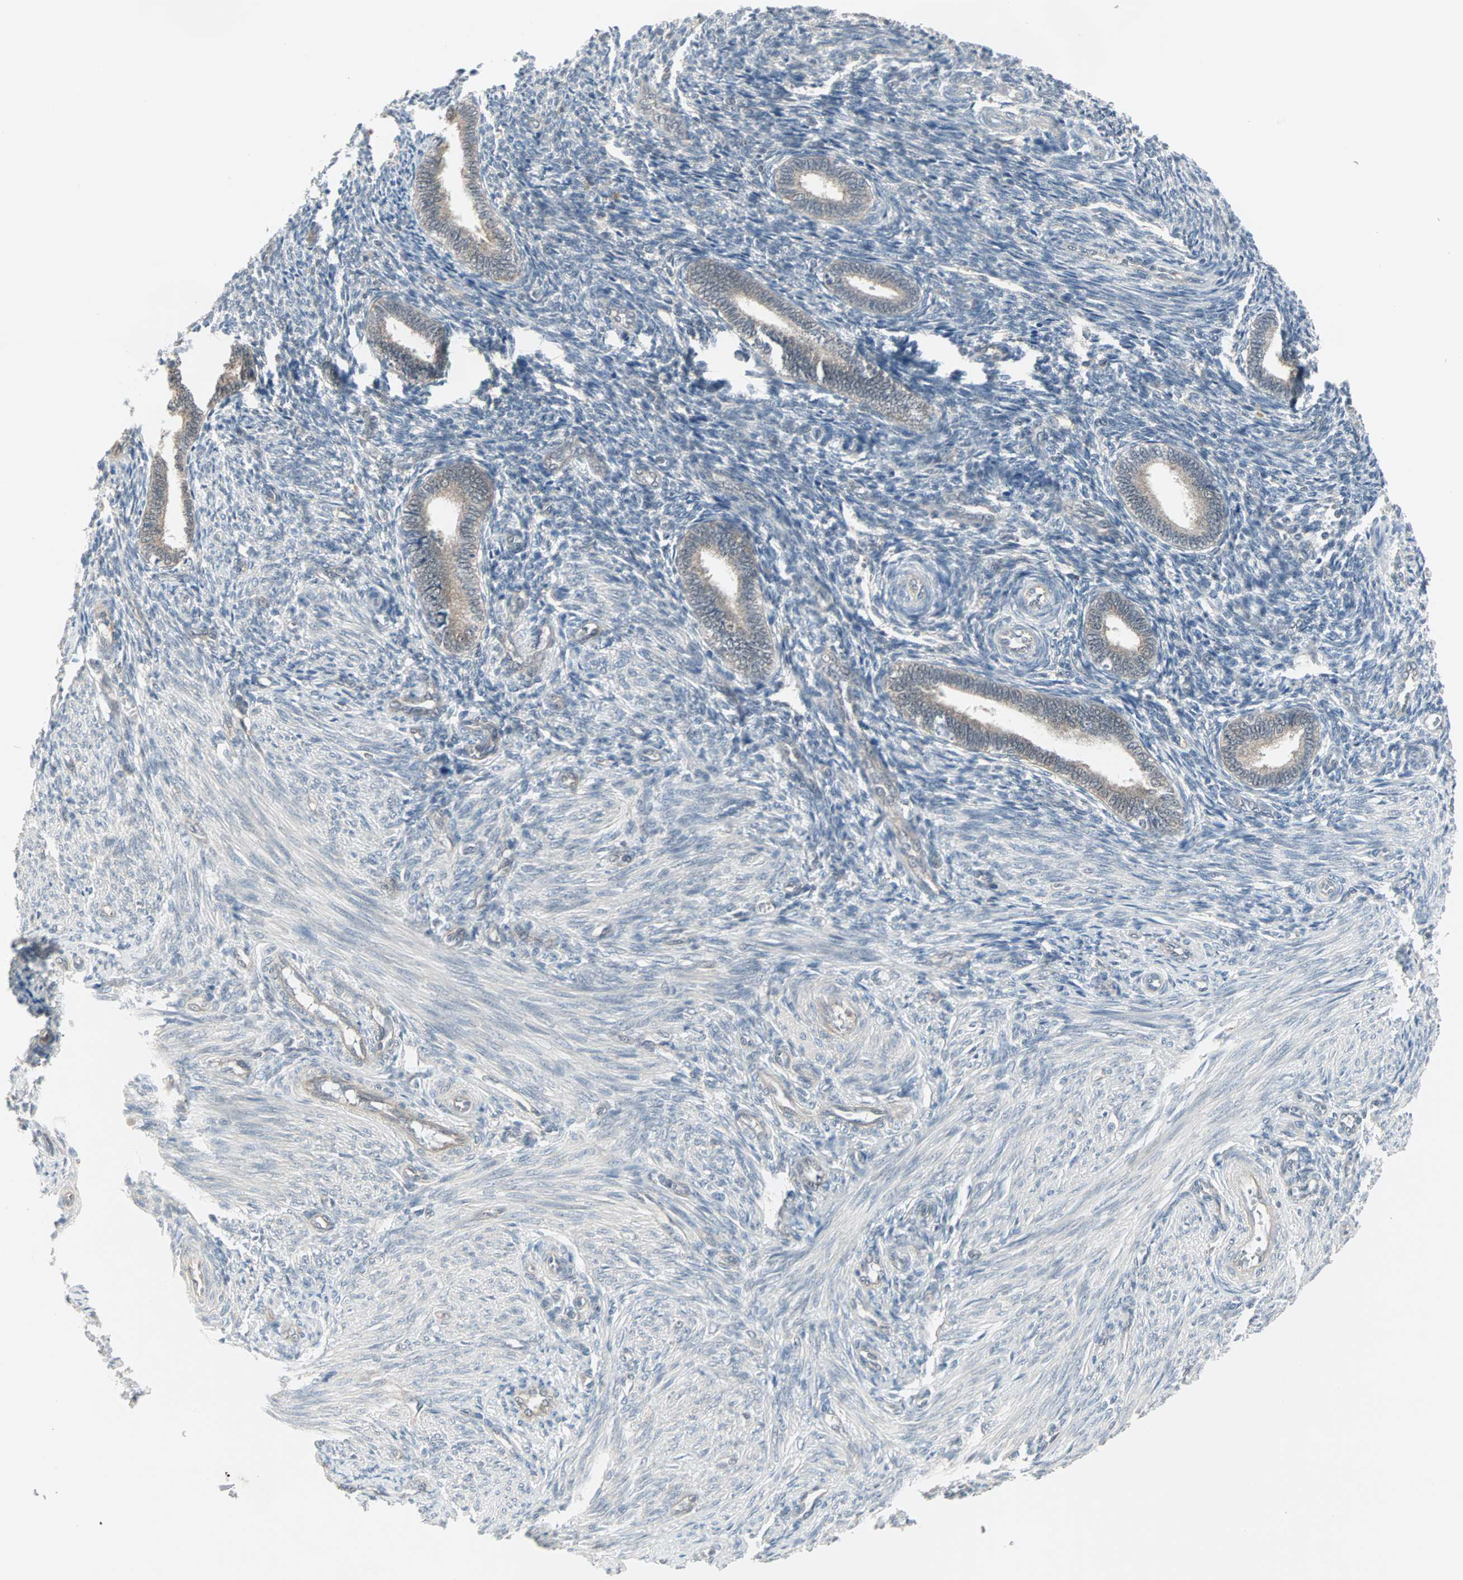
{"staining": {"intensity": "negative", "quantity": "none", "location": "none"}, "tissue": "endometrium", "cell_type": "Cells in endometrial stroma", "image_type": "normal", "snomed": [{"axis": "morphology", "description": "Normal tissue, NOS"}, {"axis": "topography", "description": "Endometrium"}], "caption": "This is an immunohistochemistry (IHC) histopathology image of unremarkable endometrium. There is no positivity in cells in endometrial stroma.", "gene": "PTPA", "patient": {"sex": "female", "age": 27}}